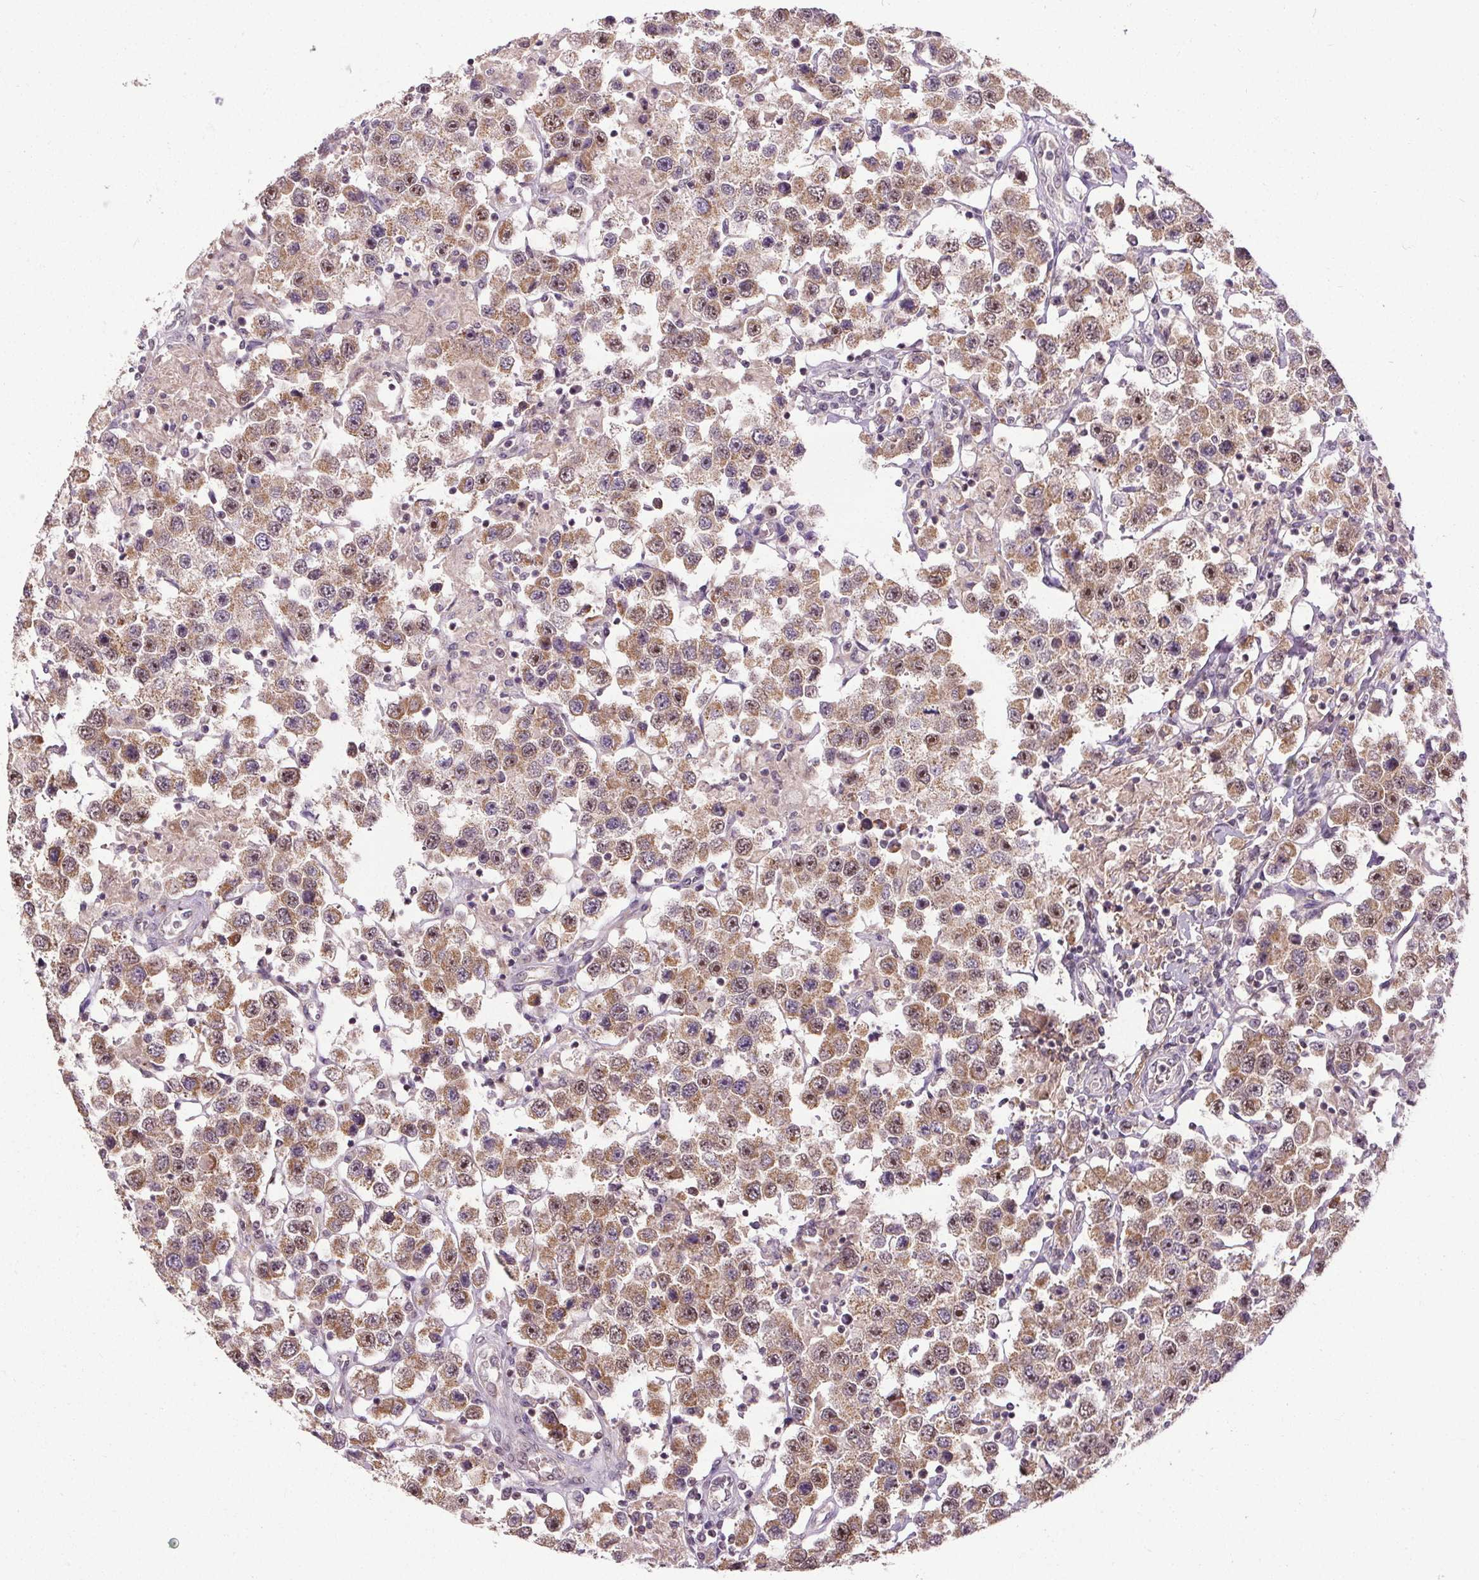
{"staining": {"intensity": "moderate", "quantity": ">75%", "location": "cytoplasmic/membranous,nuclear"}, "tissue": "testis cancer", "cell_type": "Tumor cells", "image_type": "cancer", "snomed": [{"axis": "morphology", "description": "Seminoma, NOS"}, {"axis": "topography", "description": "Testis"}], "caption": "Immunohistochemical staining of testis seminoma displays moderate cytoplasmic/membranous and nuclear protein positivity in about >75% of tumor cells. (DAB = brown stain, brightfield microscopy at high magnification).", "gene": "KIAA0232", "patient": {"sex": "male", "age": 45}}